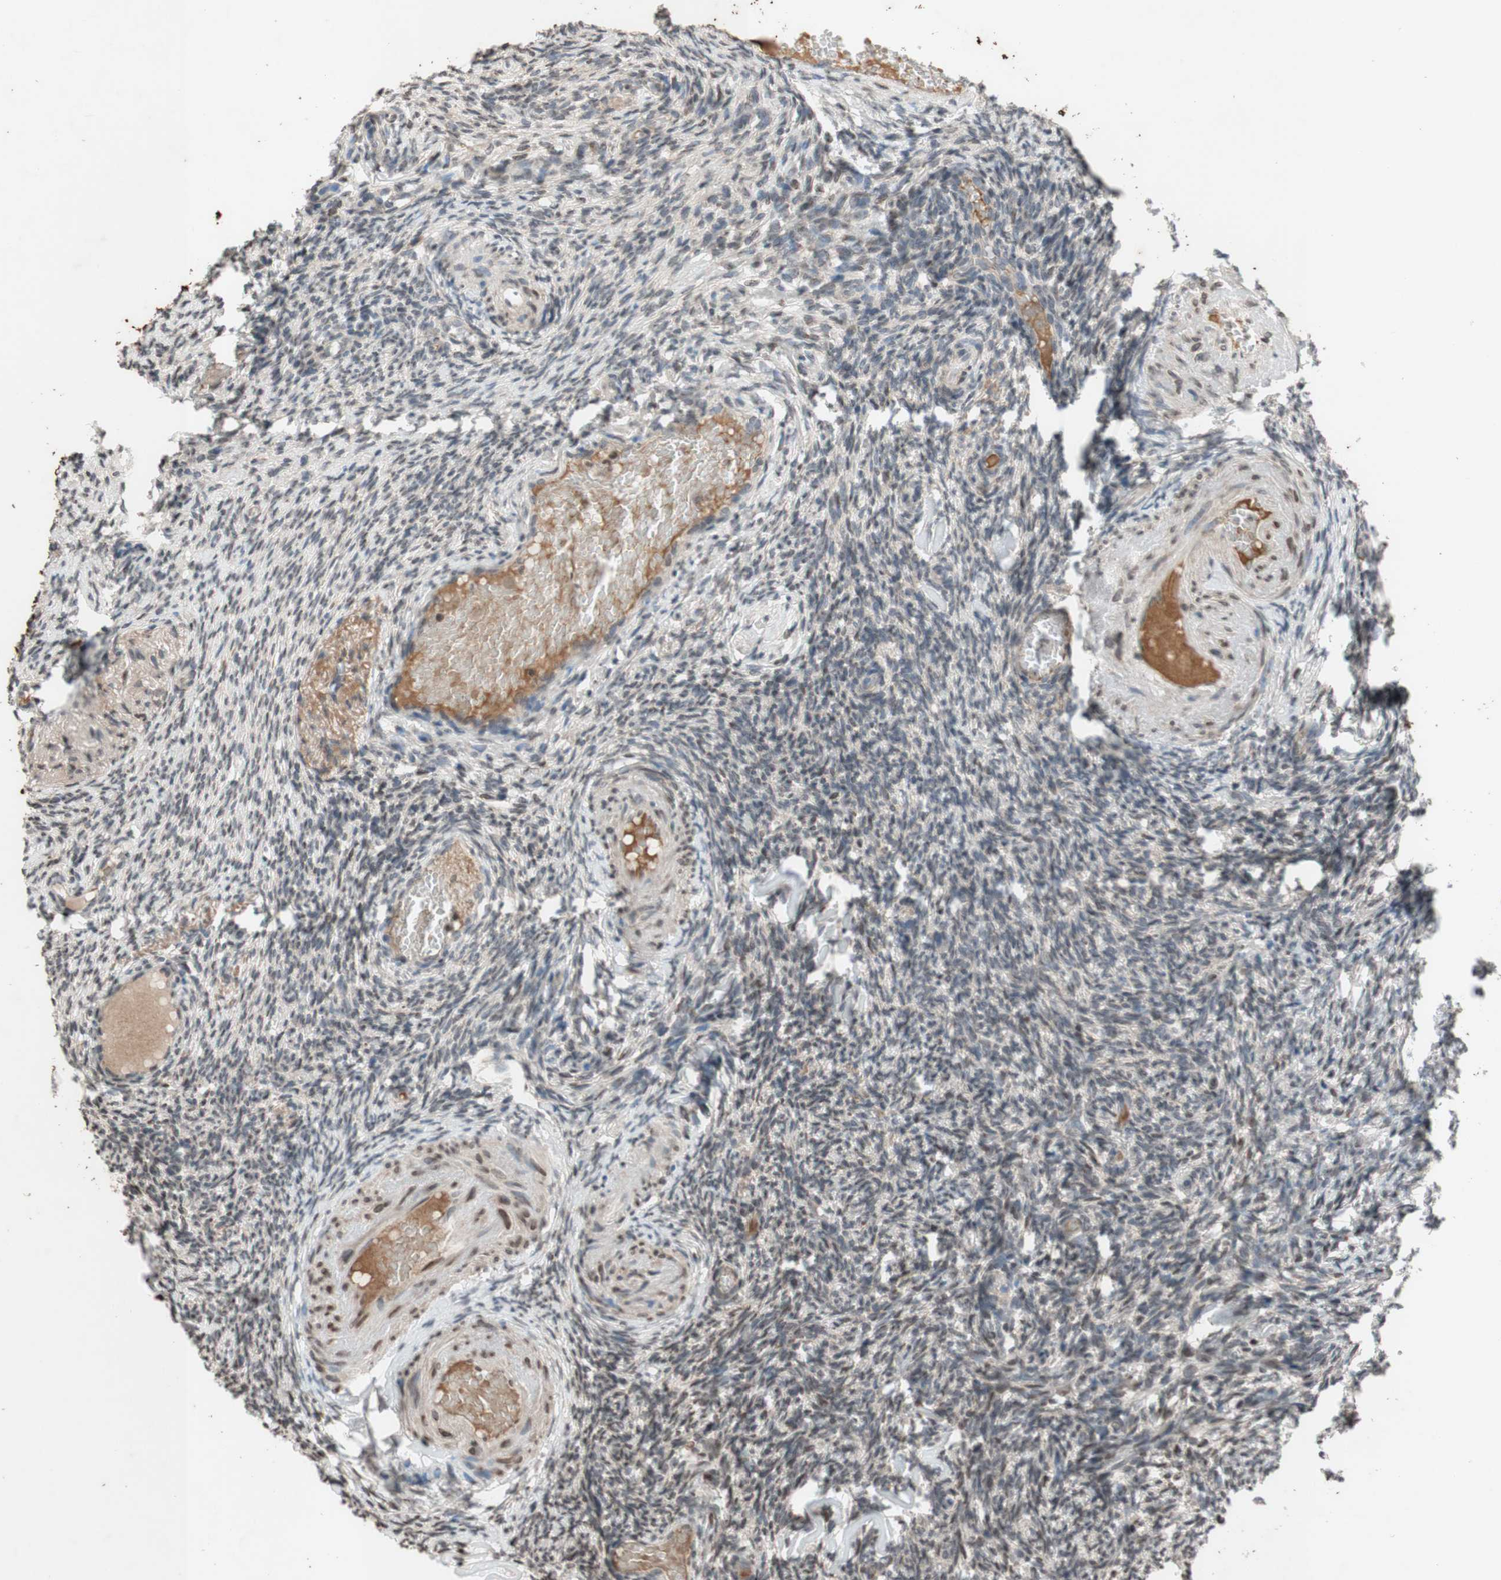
{"staining": {"intensity": "weak", "quantity": "<25%", "location": "nuclear"}, "tissue": "ovary", "cell_type": "Ovarian stroma cells", "image_type": "normal", "snomed": [{"axis": "morphology", "description": "Normal tissue, NOS"}, {"axis": "topography", "description": "Ovary"}], "caption": "Human ovary stained for a protein using immunohistochemistry shows no positivity in ovarian stroma cells.", "gene": "MCM6", "patient": {"sex": "female", "age": 60}}